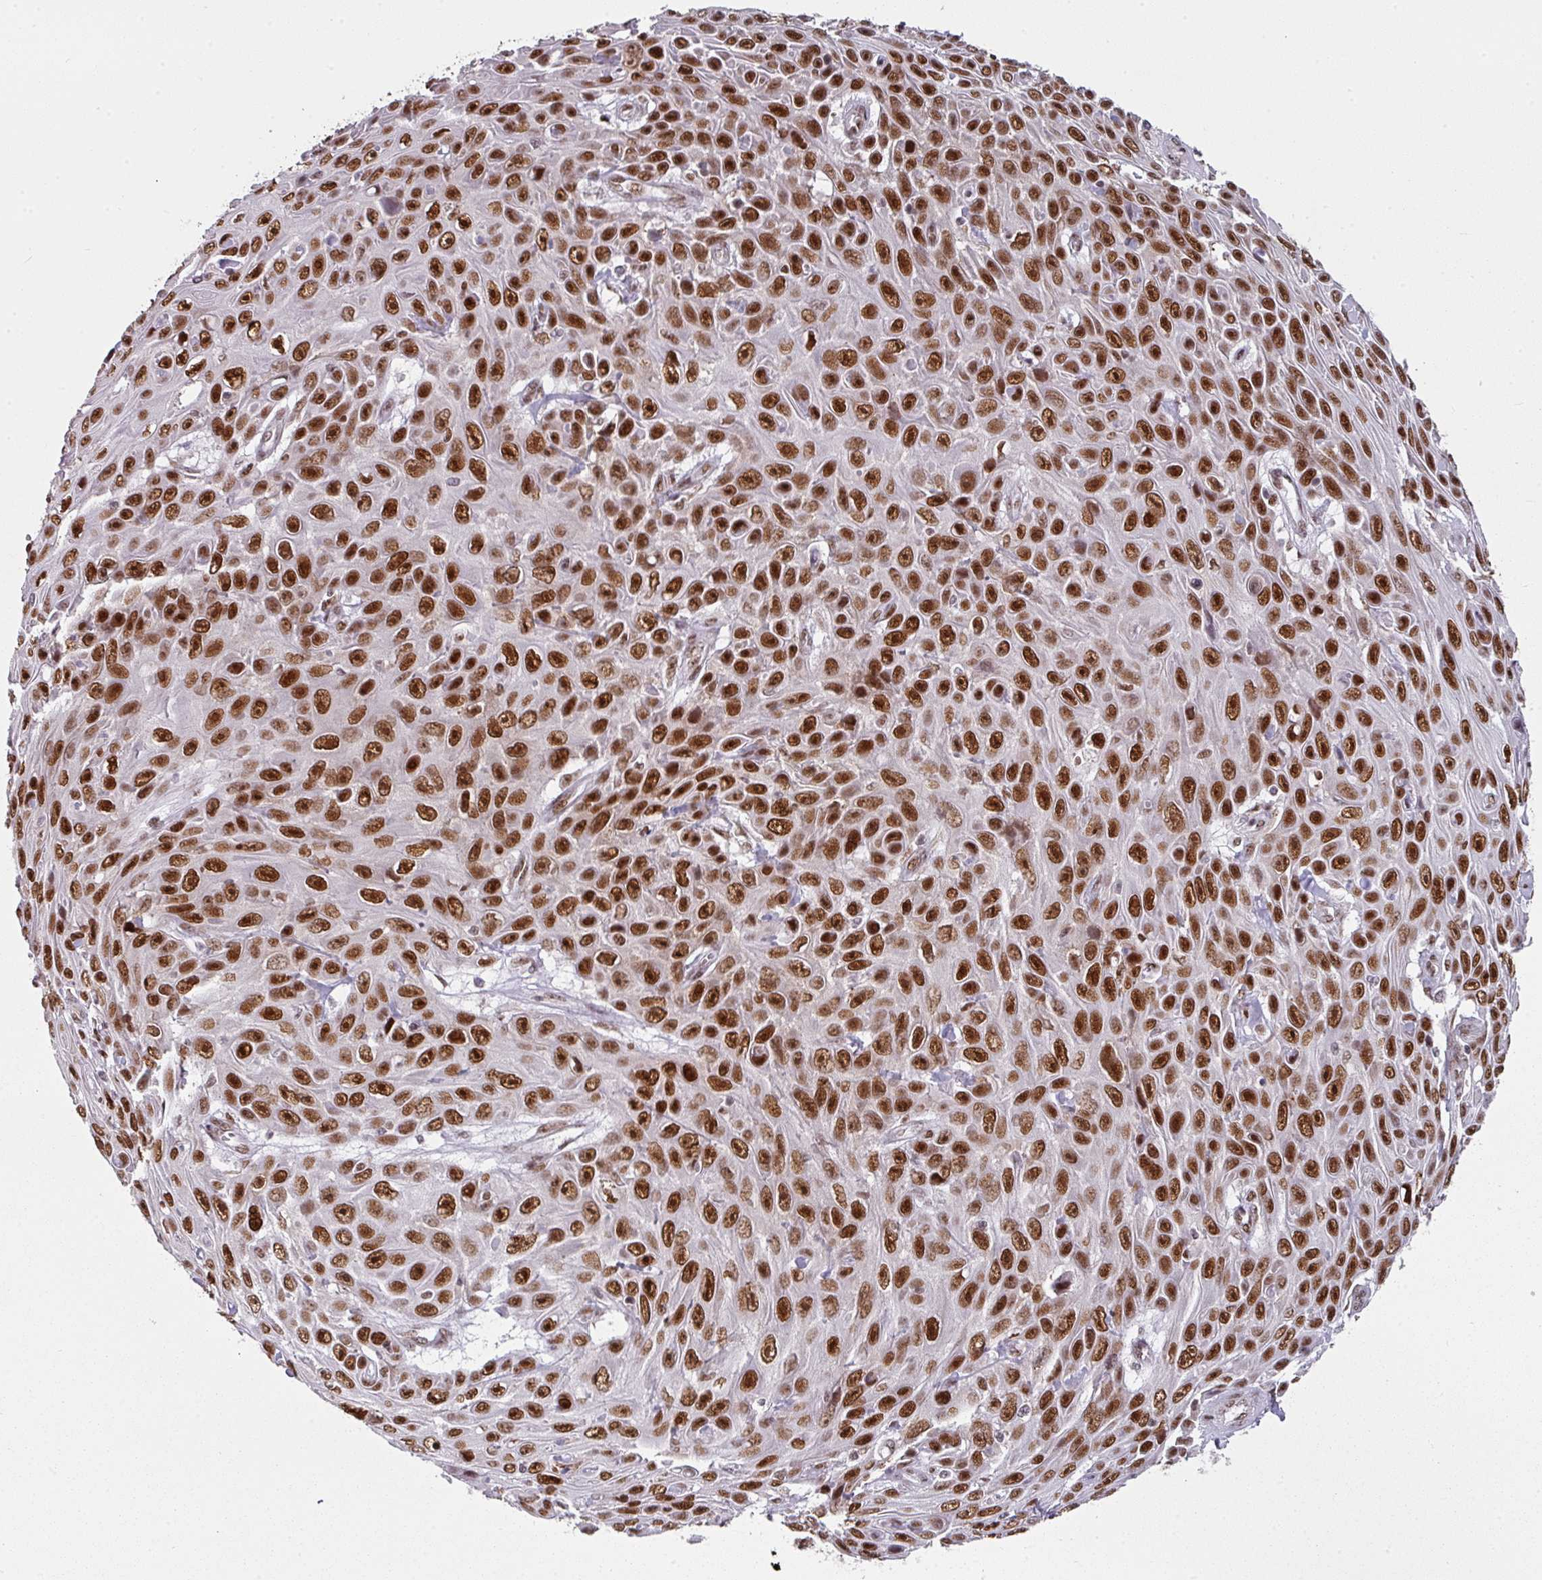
{"staining": {"intensity": "strong", "quantity": ">75%", "location": "nuclear"}, "tissue": "skin cancer", "cell_type": "Tumor cells", "image_type": "cancer", "snomed": [{"axis": "morphology", "description": "Squamous cell carcinoma, NOS"}, {"axis": "topography", "description": "Skin"}], "caption": "Skin cancer (squamous cell carcinoma) stained with a protein marker demonstrates strong staining in tumor cells.", "gene": "RAD50", "patient": {"sex": "male", "age": 82}}